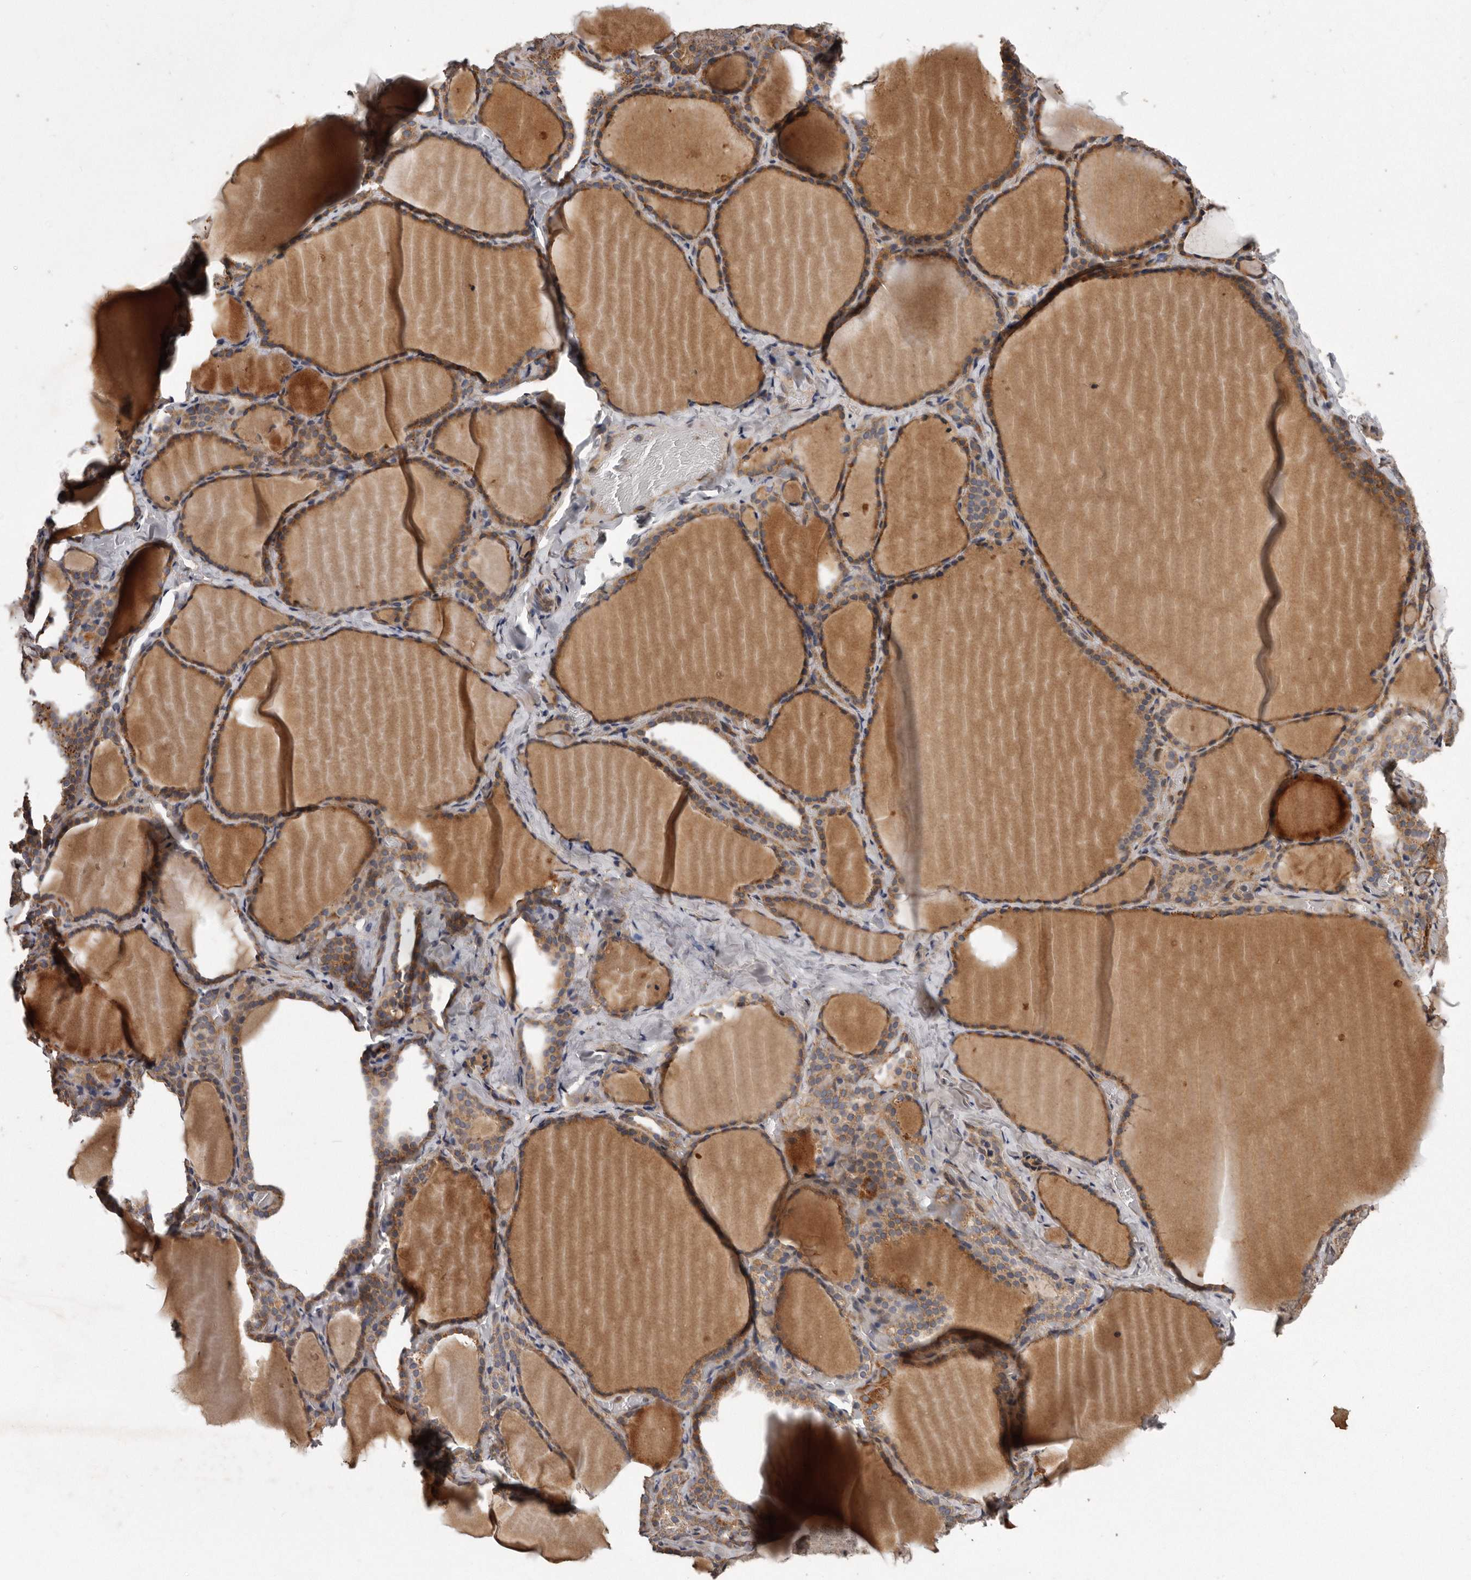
{"staining": {"intensity": "moderate", "quantity": ">75%", "location": "cytoplasmic/membranous"}, "tissue": "thyroid gland", "cell_type": "Glandular cells", "image_type": "normal", "snomed": [{"axis": "morphology", "description": "Normal tissue, NOS"}, {"axis": "topography", "description": "Thyroid gland"}], "caption": "Protein analysis of unremarkable thyroid gland displays moderate cytoplasmic/membranous positivity in approximately >75% of glandular cells. The staining is performed using DAB brown chromogen to label protein expression. The nuclei are counter-stained blue using hematoxylin.", "gene": "ARMCX1", "patient": {"sex": "female", "age": 22}}